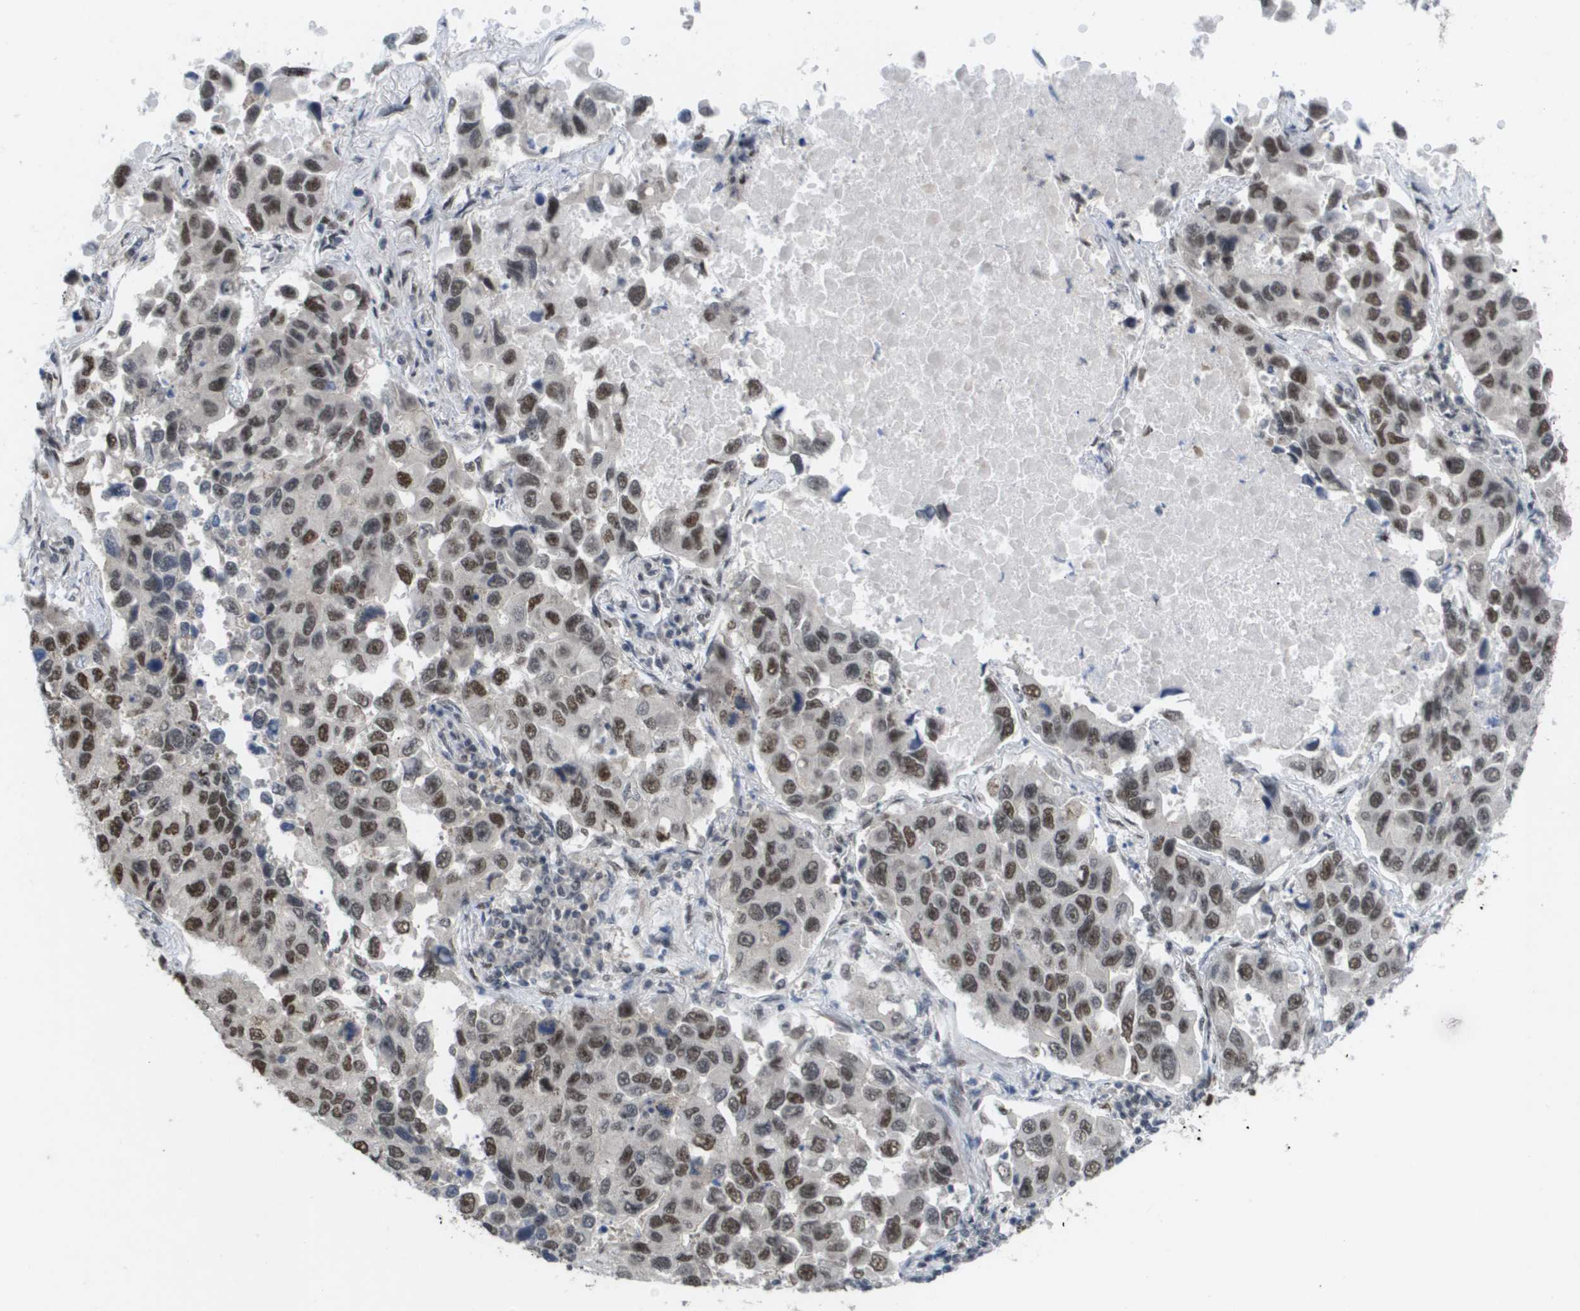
{"staining": {"intensity": "moderate", "quantity": ">75%", "location": "nuclear"}, "tissue": "lung cancer", "cell_type": "Tumor cells", "image_type": "cancer", "snomed": [{"axis": "morphology", "description": "Adenocarcinoma, NOS"}, {"axis": "topography", "description": "Lung"}], "caption": "Human lung cancer stained for a protein (brown) displays moderate nuclear positive expression in about >75% of tumor cells.", "gene": "CDT1", "patient": {"sex": "male", "age": 64}}